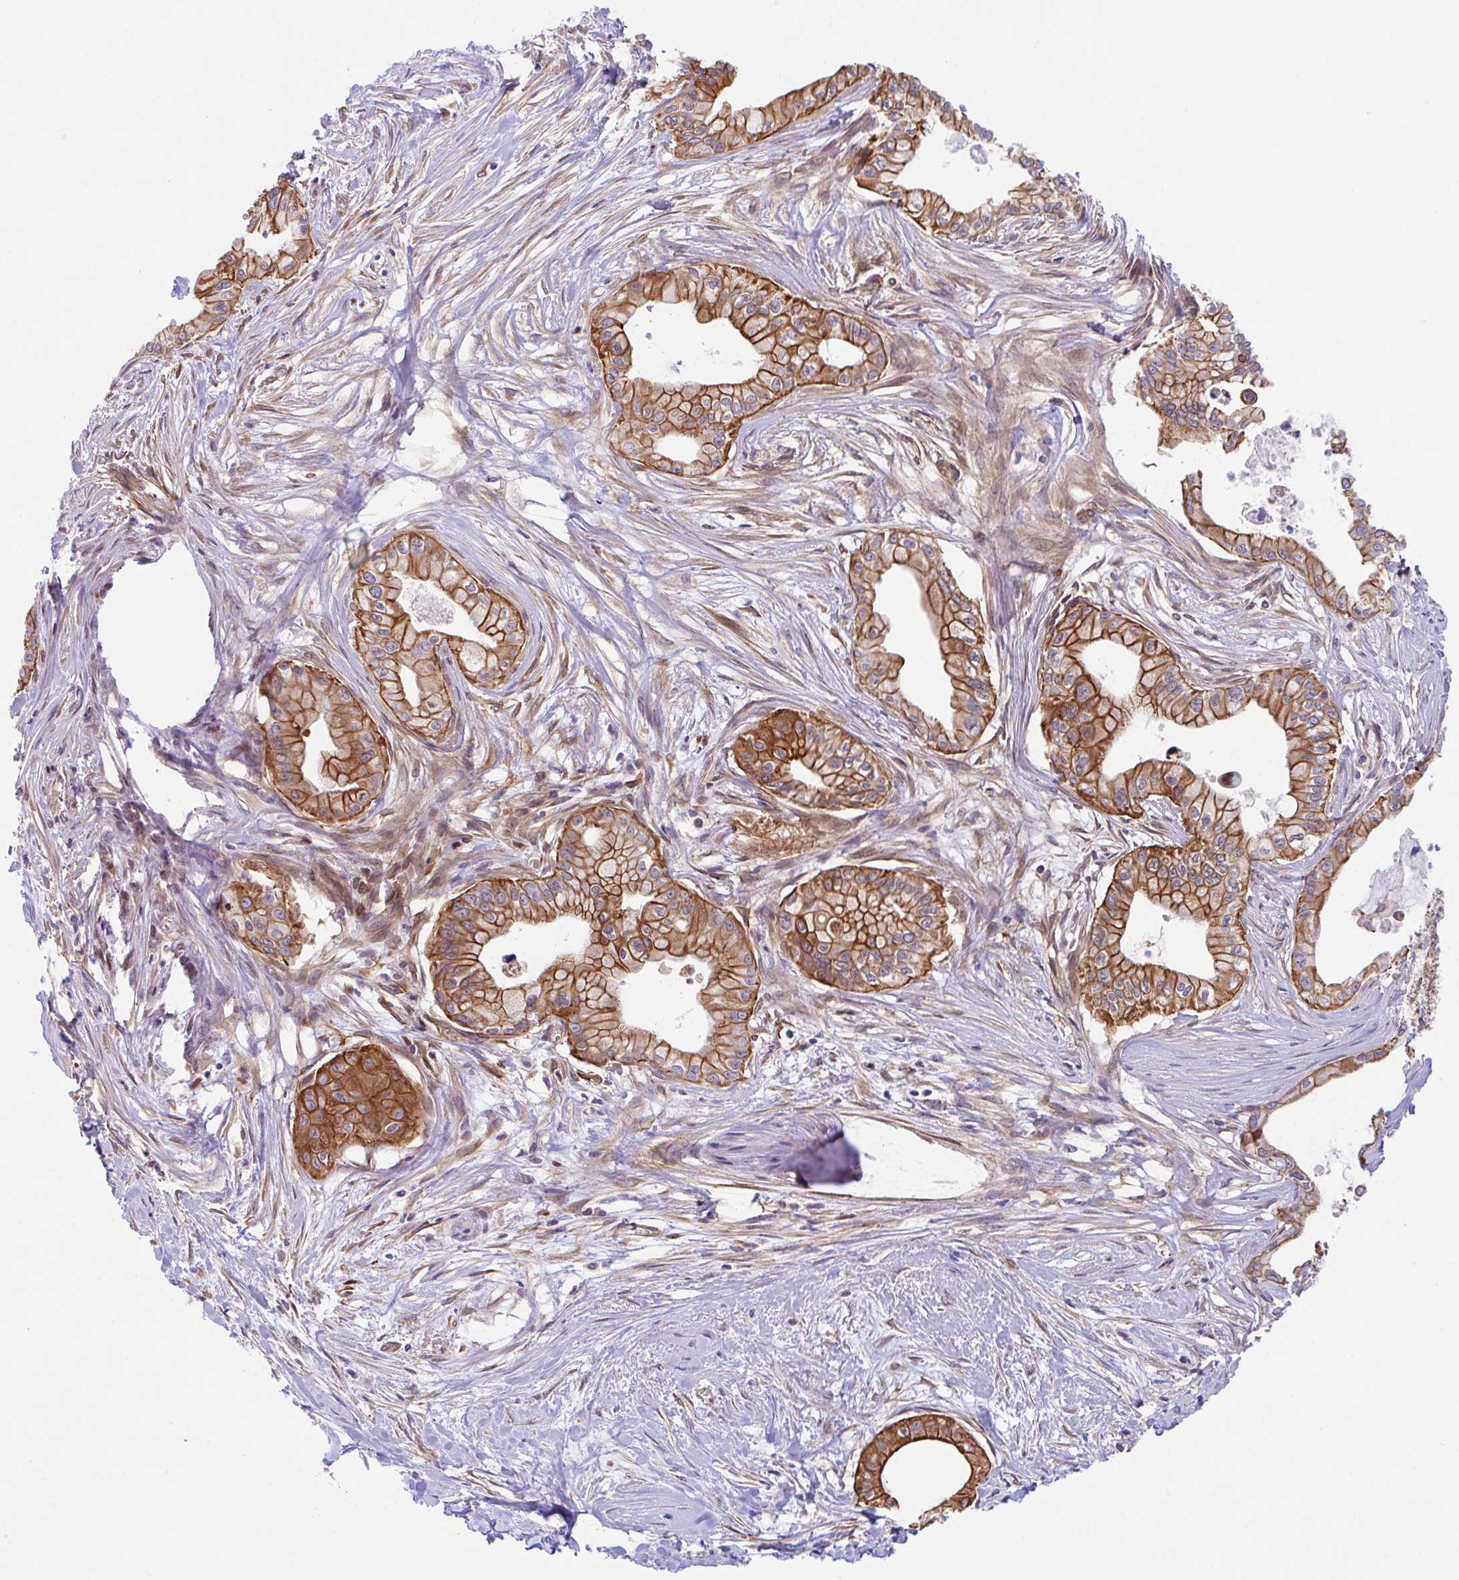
{"staining": {"intensity": "moderate", "quantity": ">75%", "location": "cytoplasmic/membranous"}, "tissue": "pancreatic cancer", "cell_type": "Tumor cells", "image_type": "cancer", "snomed": [{"axis": "morphology", "description": "Adenocarcinoma, NOS"}, {"axis": "topography", "description": "Pancreas"}], "caption": "Immunohistochemistry (IHC) (DAB (3,3'-diaminobenzidine)) staining of pancreatic cancer demonstrates moderate cytoplasmic/membranous protein expression in approximately >75% of tumor cells.", "gene": "ZBED3", "patient": {"sex": "male", "age": 78}}